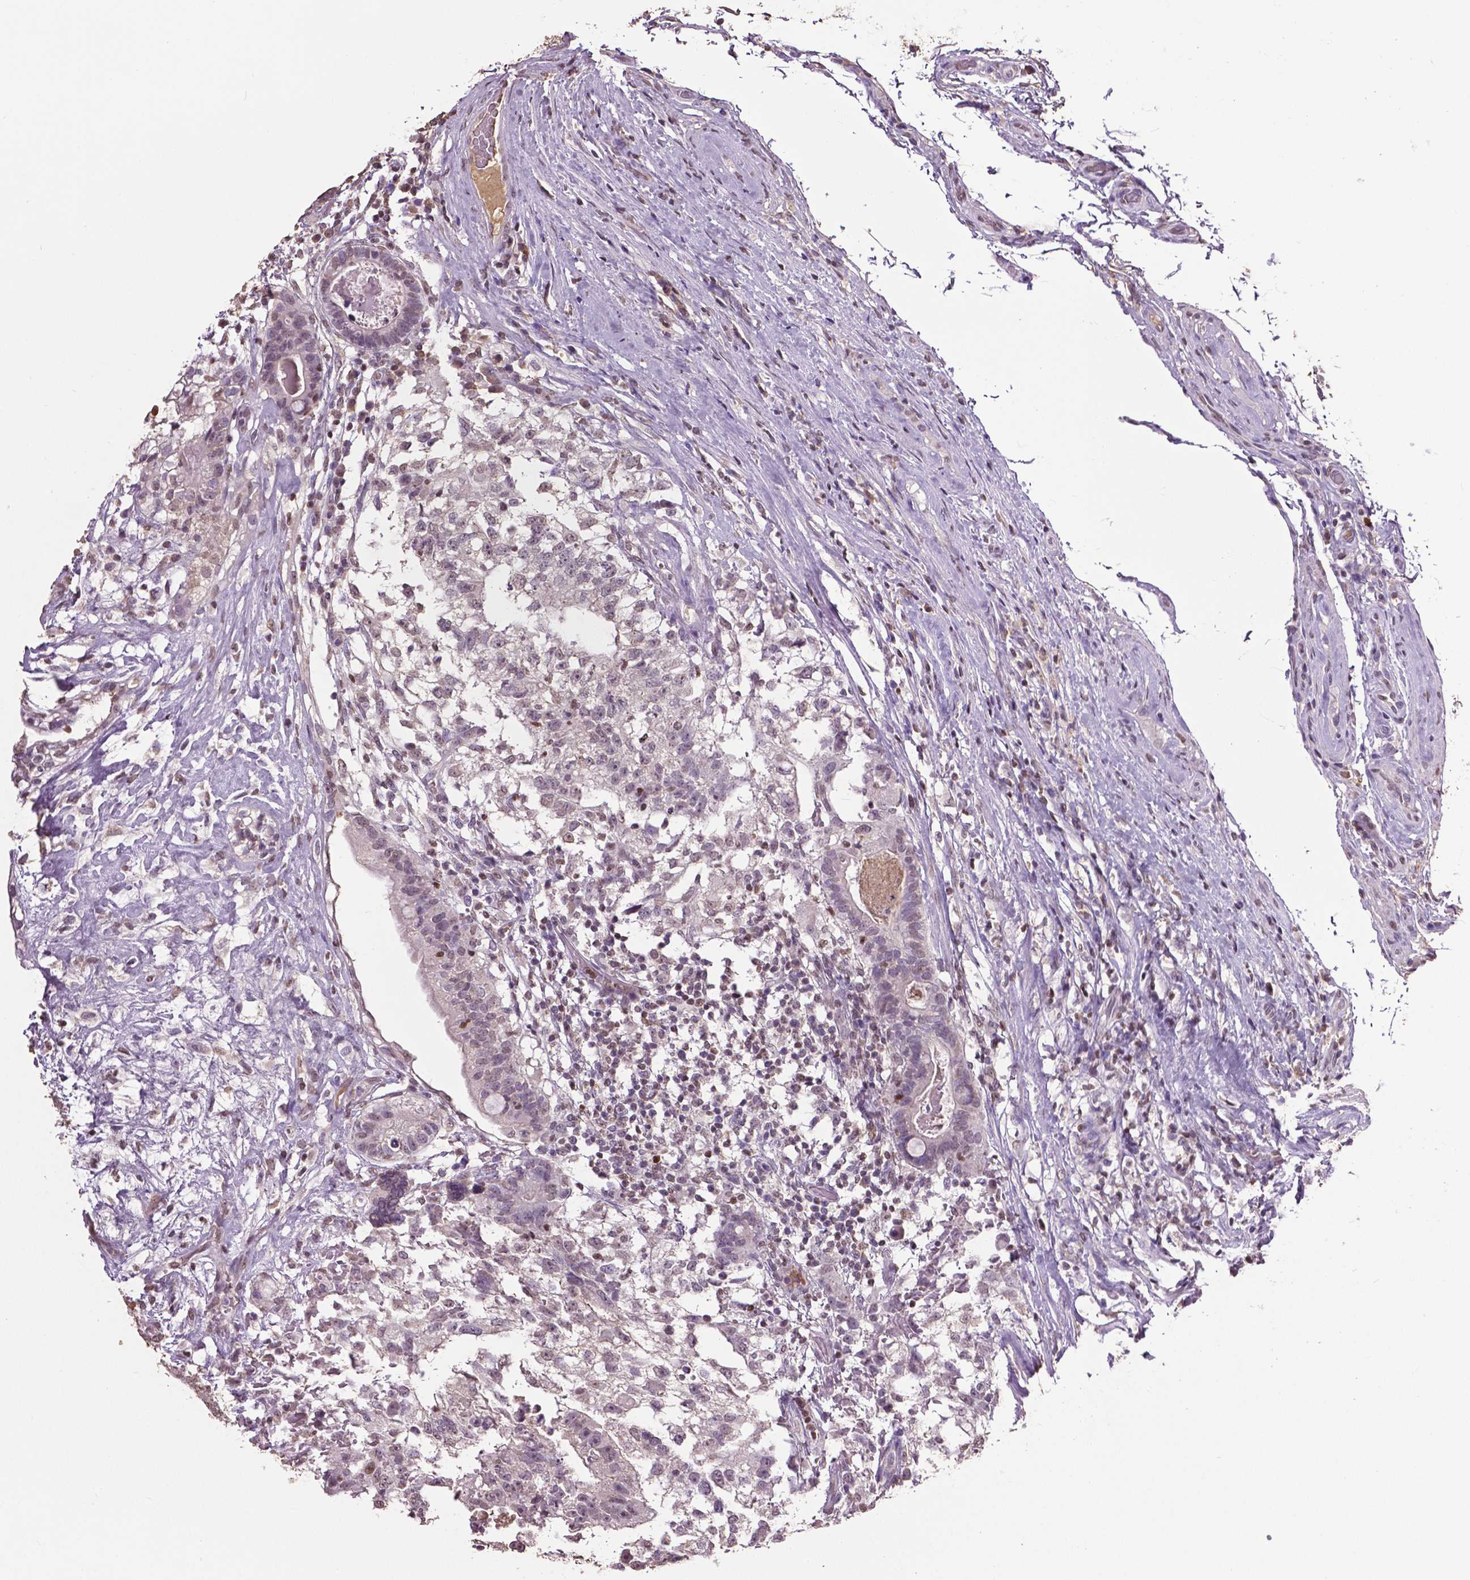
{"staining": {"intensity": "negative", "quantity": "none", "location": "none"}, "tissue": "testis cancer", "cell_type": "Tumor cells", "image_type": "cancer", "snomed": [{"axis": "morphology", "description": "Seminoma, NOS"}, {"axis": "morphology", "description": "Carcinoma, Embryonal, NOS"}, {"axis": "topography", "description": "Testis"}], "caption": "High magnification brightfield microscopy of testis cancer (seminoma) stained with DAB (brown) and counterstained with hematoxylin (blue): tumor cells show no significant staining.", "gene": "RUNX3", "patient": {"sex": "male", "age": 41}}